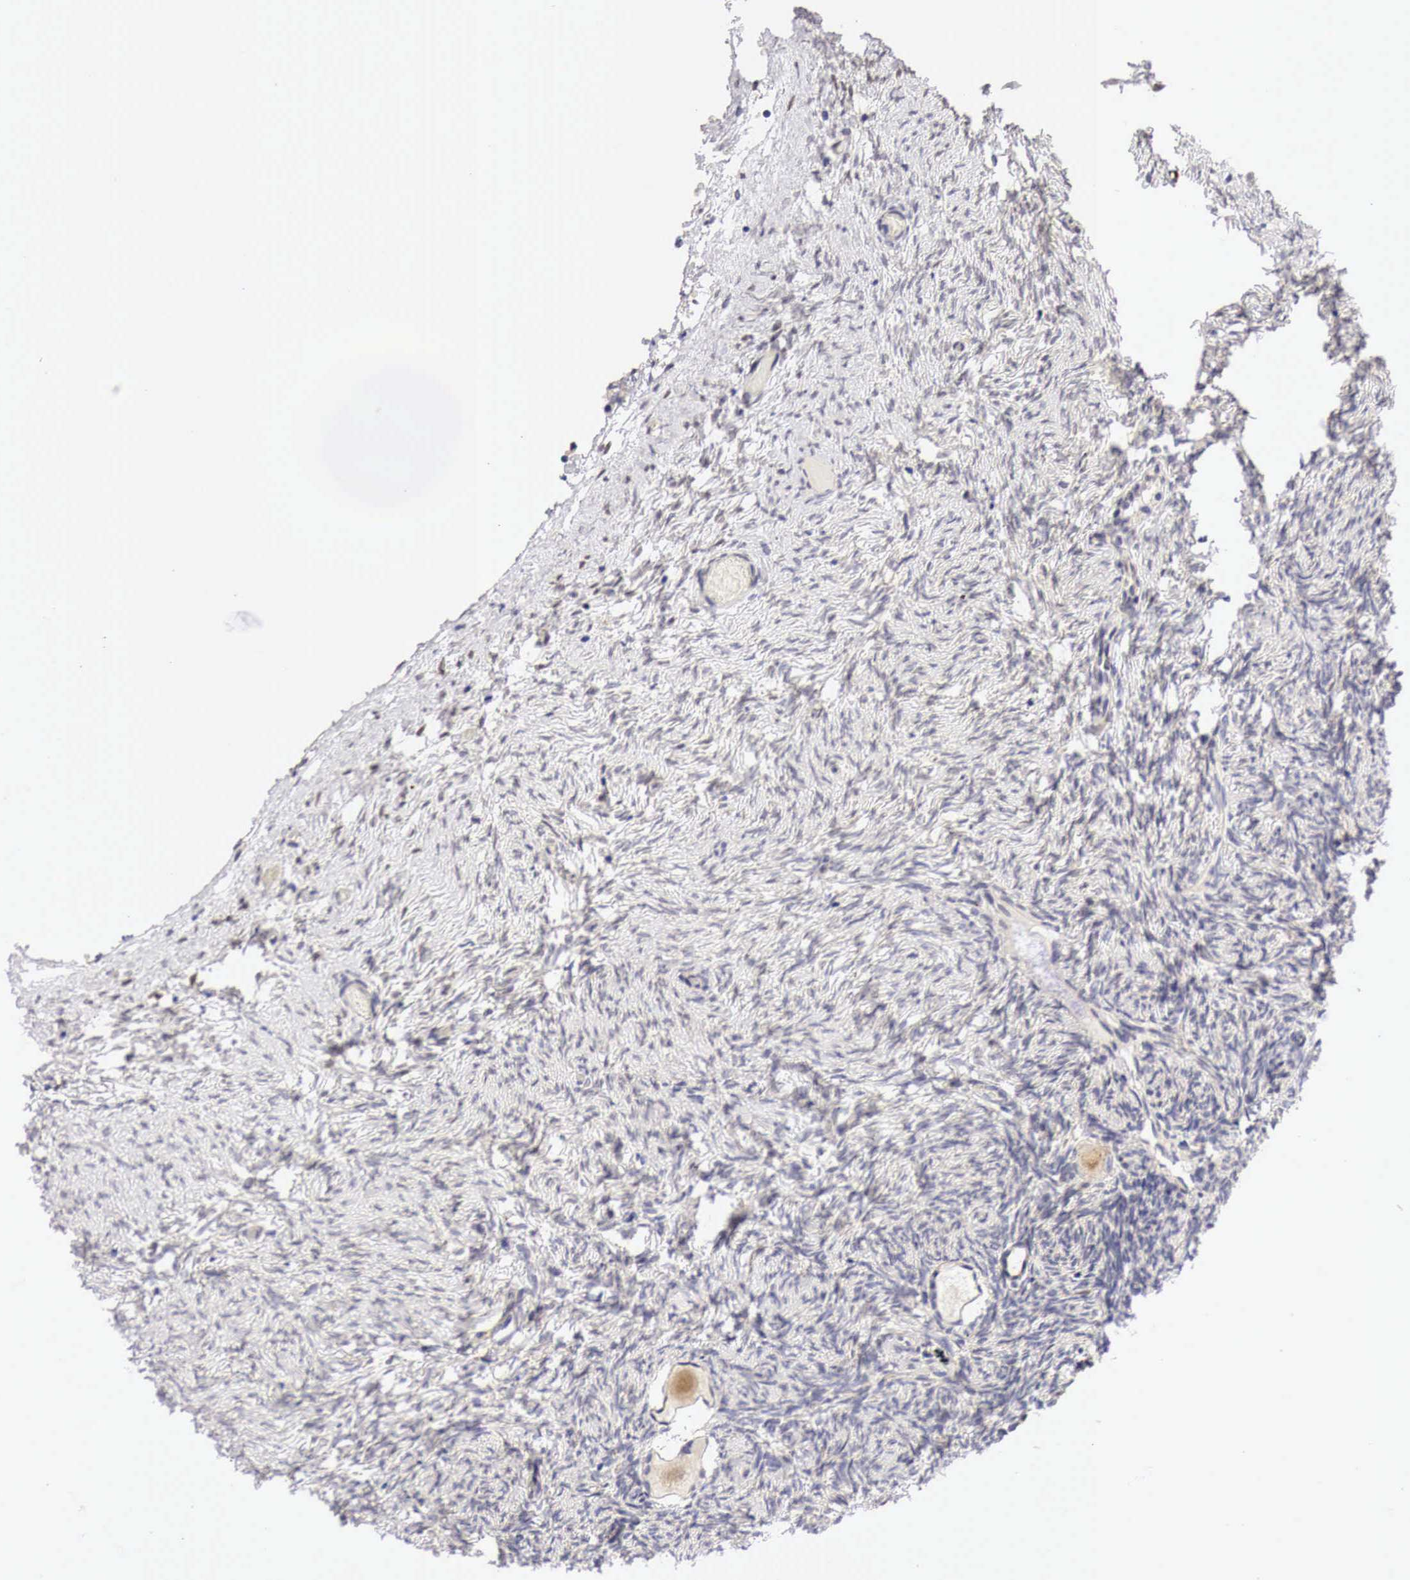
{"staining": {"intensity": "weak", "quantity": "<25%", "location": "nuclear"}, "tissue": "ovary", "cell_type": "Ovarian stroma cells", "image_type": "normal", "snomed": [{"axis": "morphology", "description": "Normal tissue, NOS"}, {"axis": "topography", "description": "Ovary"}], "caption": "Ovary stained for a protein using IHC displays no staining ovarian stroma cells.", "gene": "CASP3", "patient": {"sex": "female", "age": 32}}